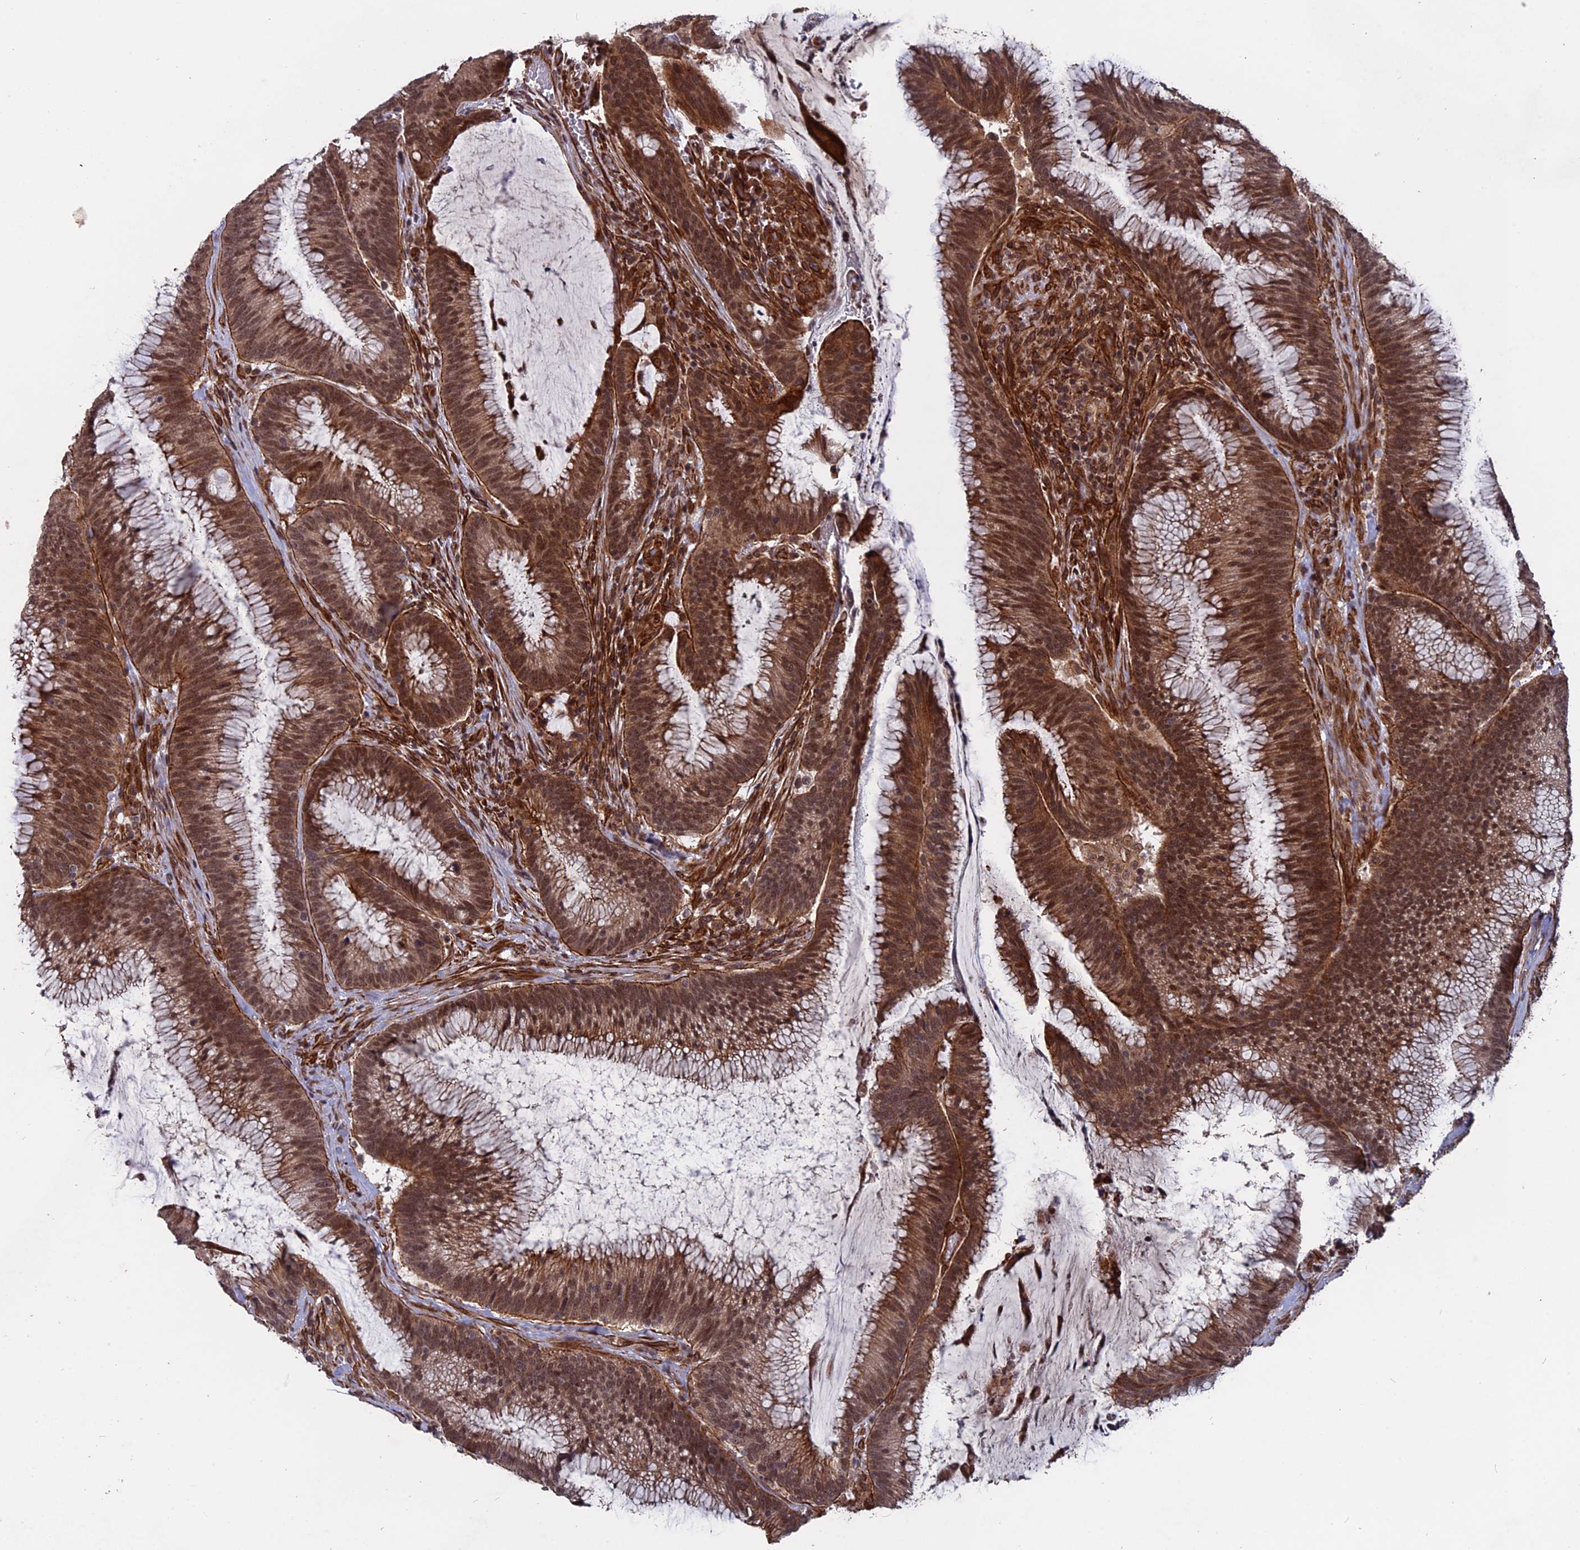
{"staining": {"intensity": "moderate", "quantity": ">75%", "location": "cytoplasmic/membranous,nuclear"}, "tissue": "colorectal cancer", "cell_type": "Tumor cells", "image_type": "cancer", "snomed": [{"axis": "morphology", "description": "Adenocarcinoma, NOS"}, {"axis": "topography", "description": "Rectum"}], "caption": "The histopathology image exhibits immunohistochemical staining of colorectal cancer (adenocarcinoma). There is moderate cytoplasmic/membranous and nuclear expression is present in about >75% of tumor cells.", "gene": "NOSIP", "patient": {"sex": "female", "age": 77}}